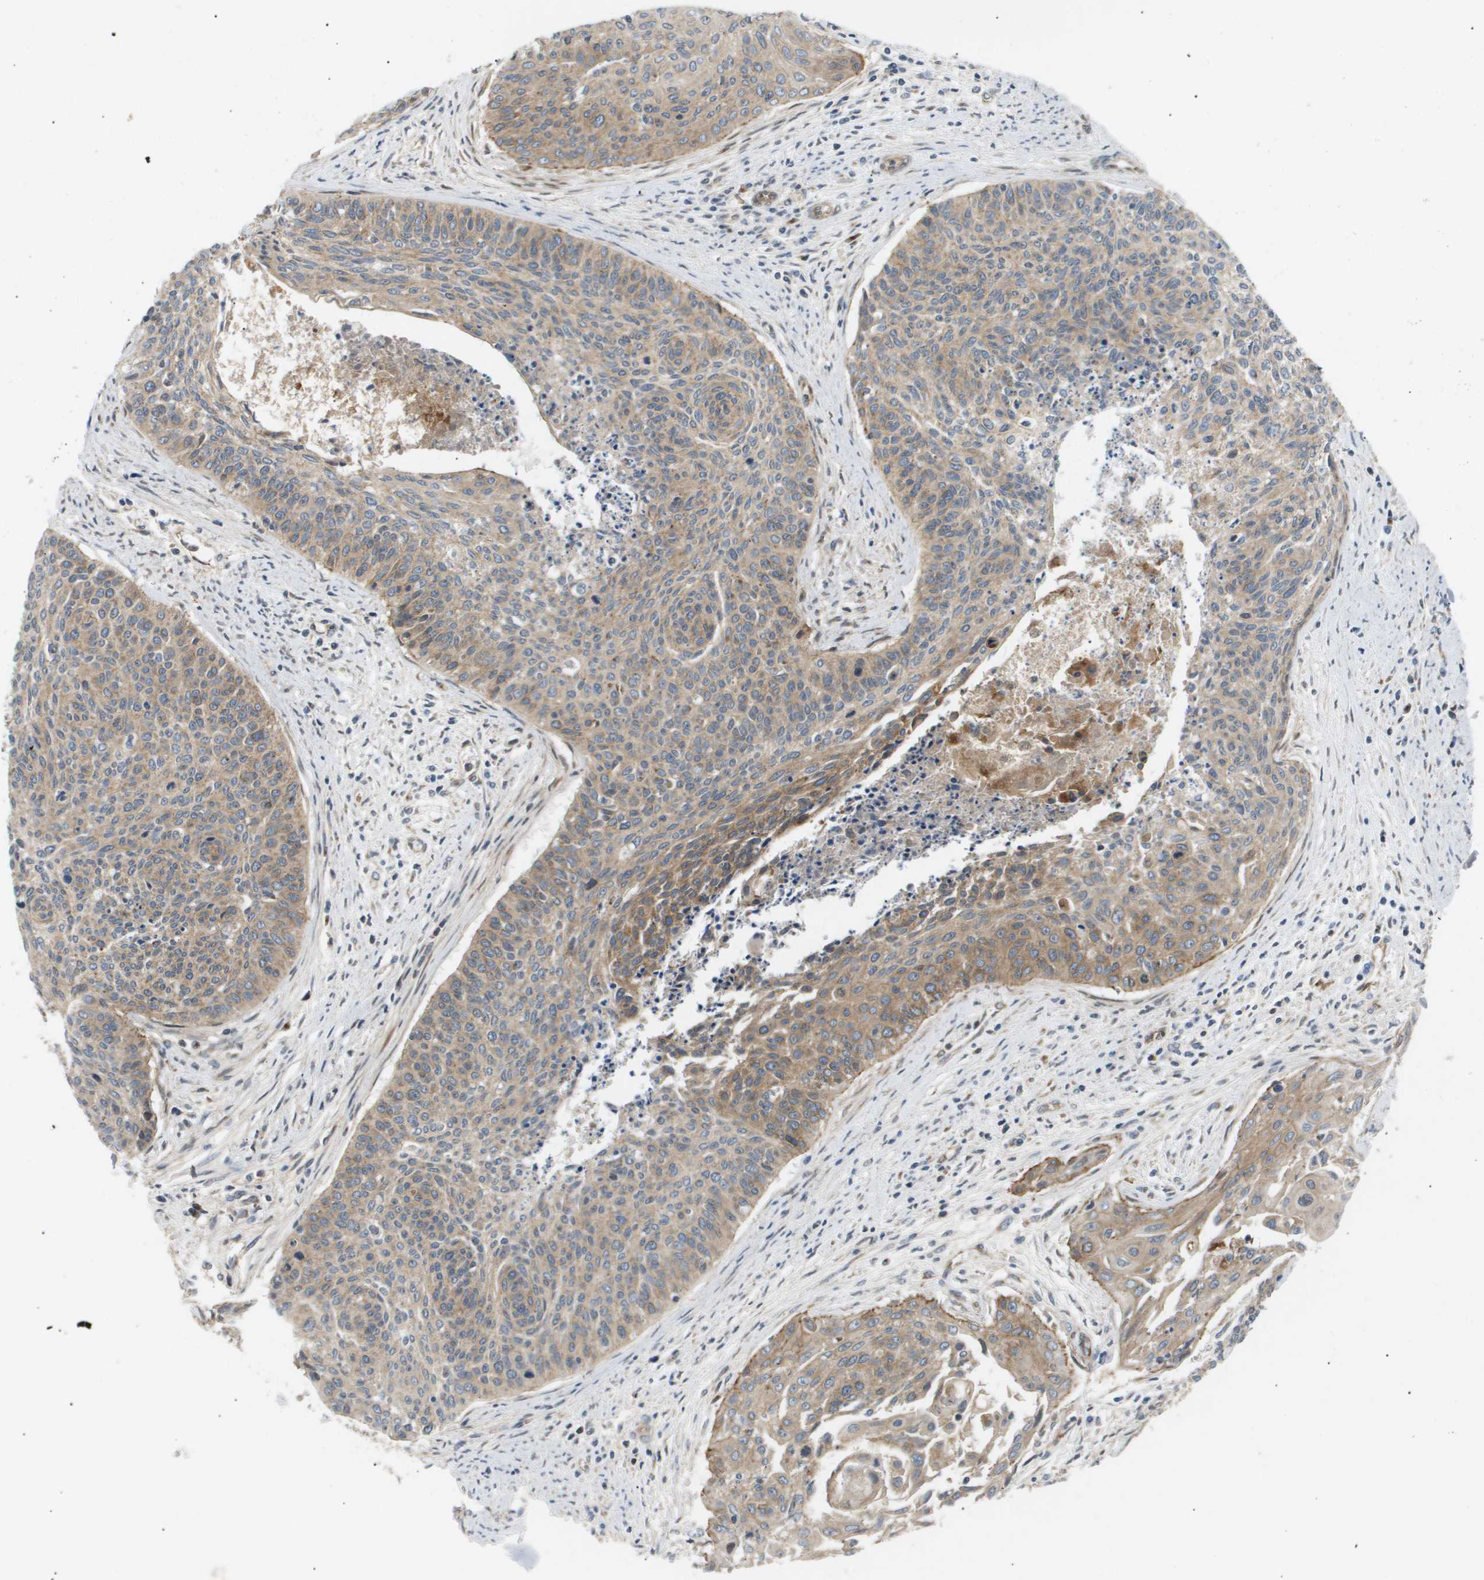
{"staining": {"intensity": "moderate", "quantity": ">75%", "location": "cytoplasmic/membranous"}, "tissue": "cervical cancer", "cell_type": "Tumor cells", "image_type": "cancer", "snomed": [{"axis": "morphology", "description": "Squamous cell carcinoma, NOS"}, {"axis": "topography", "description": "Cervix"}], "caption": "This micrograph displays IHC staining of human squamous cell carcinoma (cervical), with medium moderate cytoplasmic/membranous expression in about >75% of tumor cells.", "gene": "LYSMD3", "patient": {"sex": "female", "age": 55}}